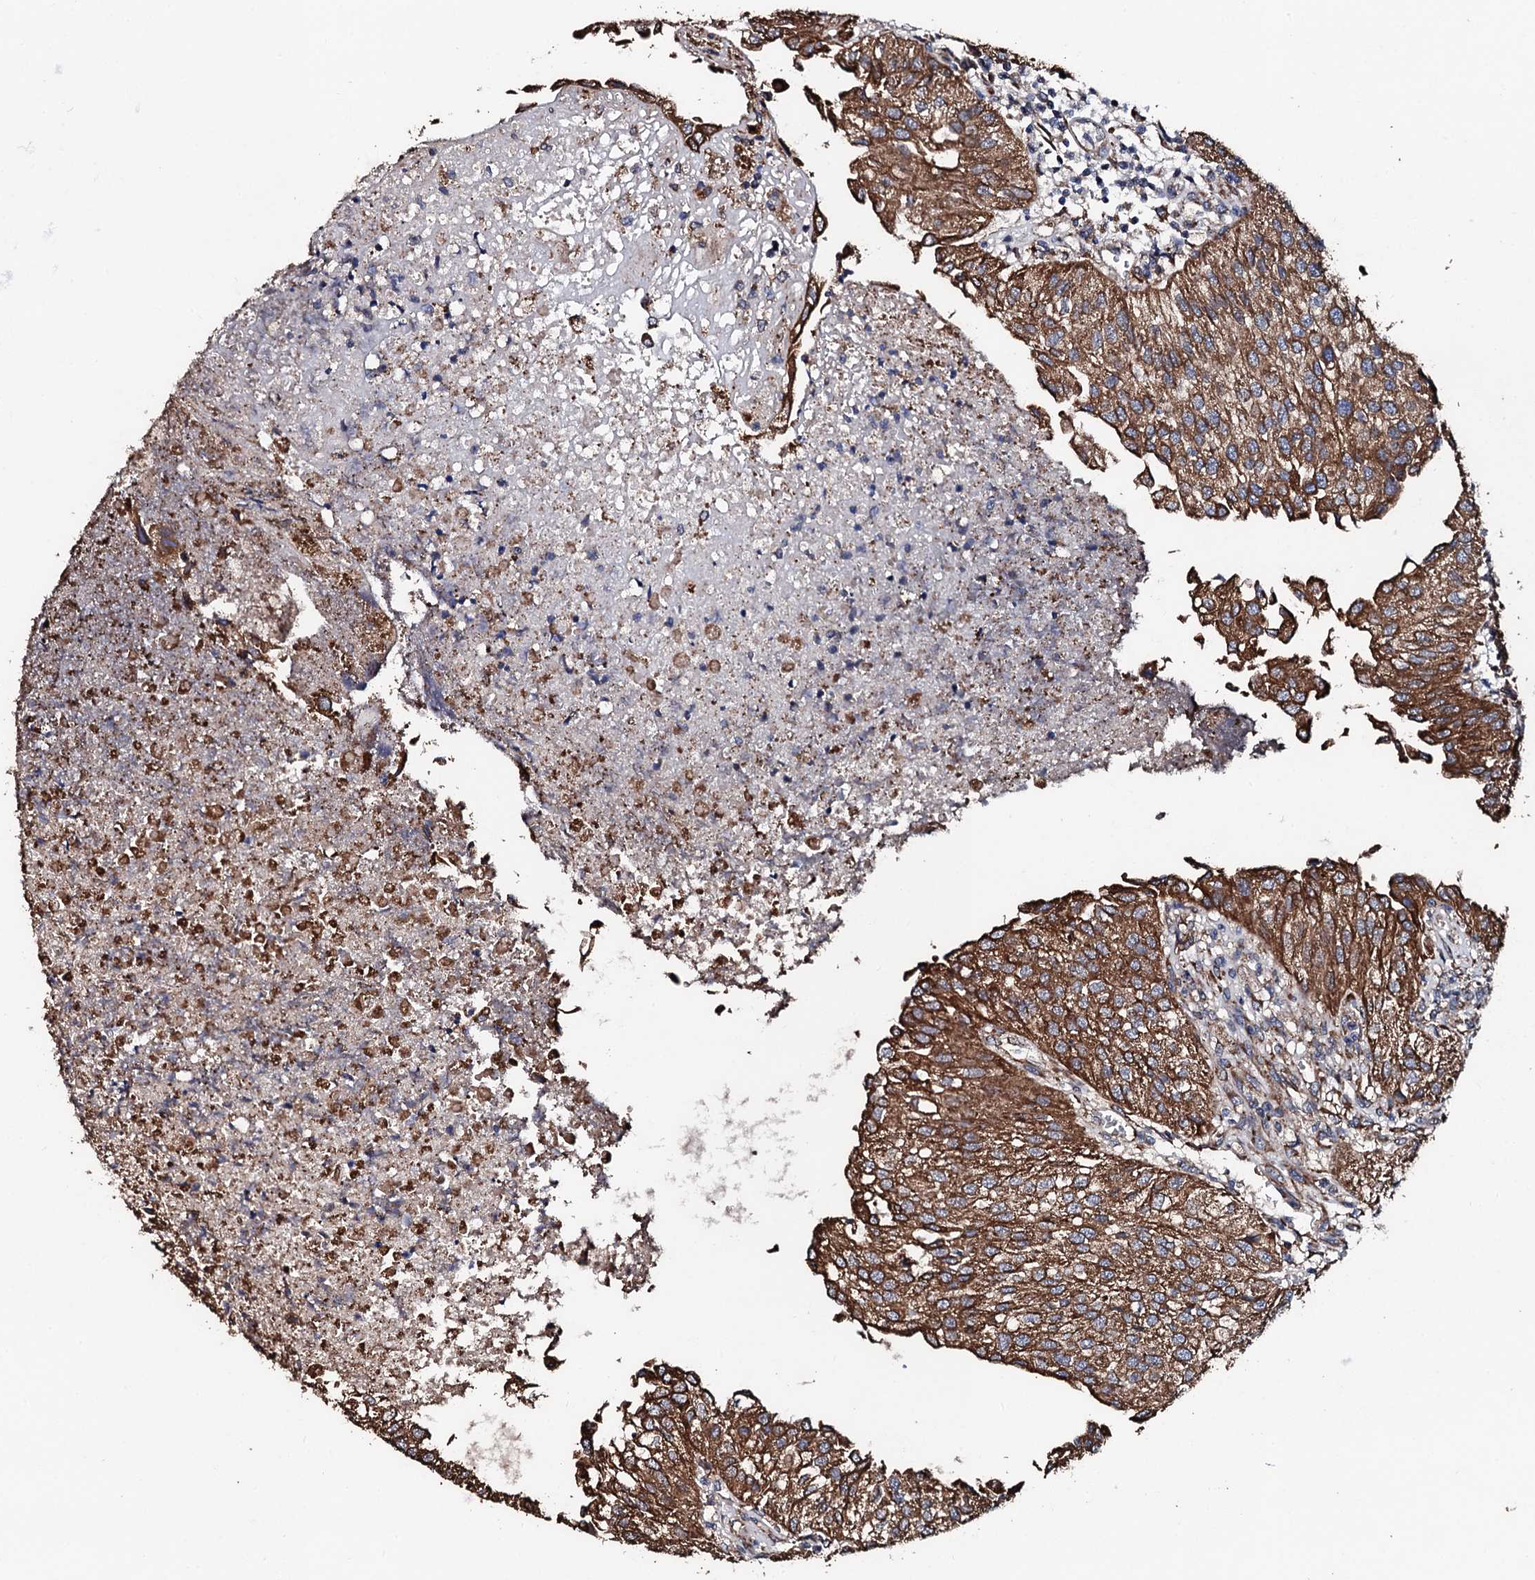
{"staining": {"intensity": "strong", "quantity": ">75%", "location": "cytoplasmic/membranous"}, "tissue": "urothelial cancer", "cell_type": "Tumor cells", "image_type": "cancer", "snomed": [{"axis": "morphology", "description": "Urothelial carcinoma, Low grade"}, {"axis": "topography", "description": "Urinary bladder"}], "caption": "Brown immunohistochemical staining in low-grade urothelial carcinoma reveals strong cytoplasmic/membranous staining in approximately >75% of tumor cells. (Stains: DAB in brown, nuclei in blue, Microscopy: brightfield microscopy at high magnification).", "gene": "CKAP5", "patient": {"sex": "female", "age": 89}}